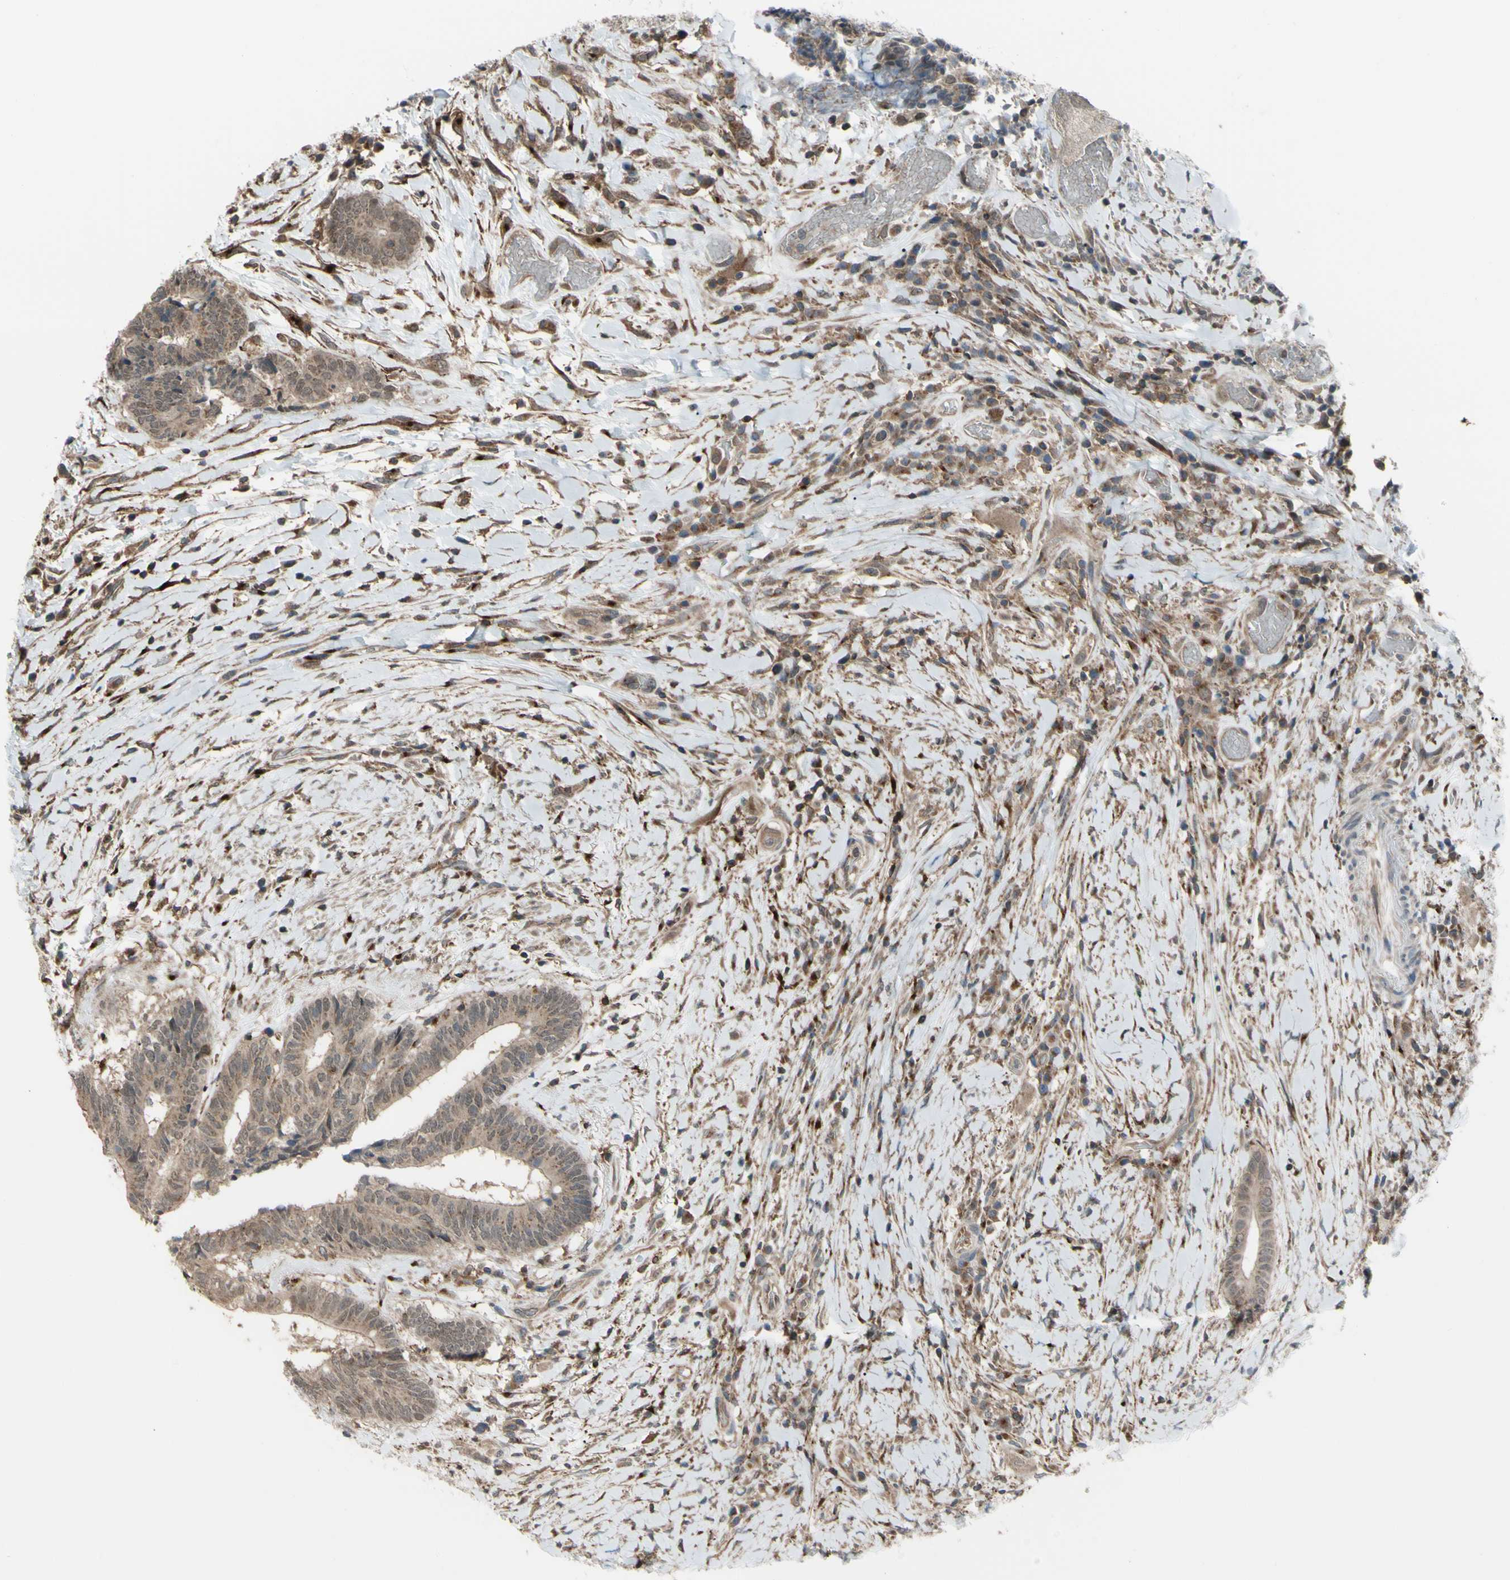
{"staining": {"intensity": "weak", "quantity": ">75%", "location": "cytoplasmic/membranous,nuclear"}, "tissue": "colorectal cancer", "cell_type": "Tumor cells", "image_type": "cancer", "snomed": [{"axis": "morphology", "description": "Adenocarcinoma, NOS"}, {"axis": "topography", "description": "Rectum"}], "caption": "A high-resolution image shows IHC staining of colorectal cancer (adenocarcinoma), which exhibits weak cytoplasmic/membranous and nuclear positivity in approximately >75% of tumor cells.", "gene": "FLII", "patient": {"sex": "male", "age": 63}}